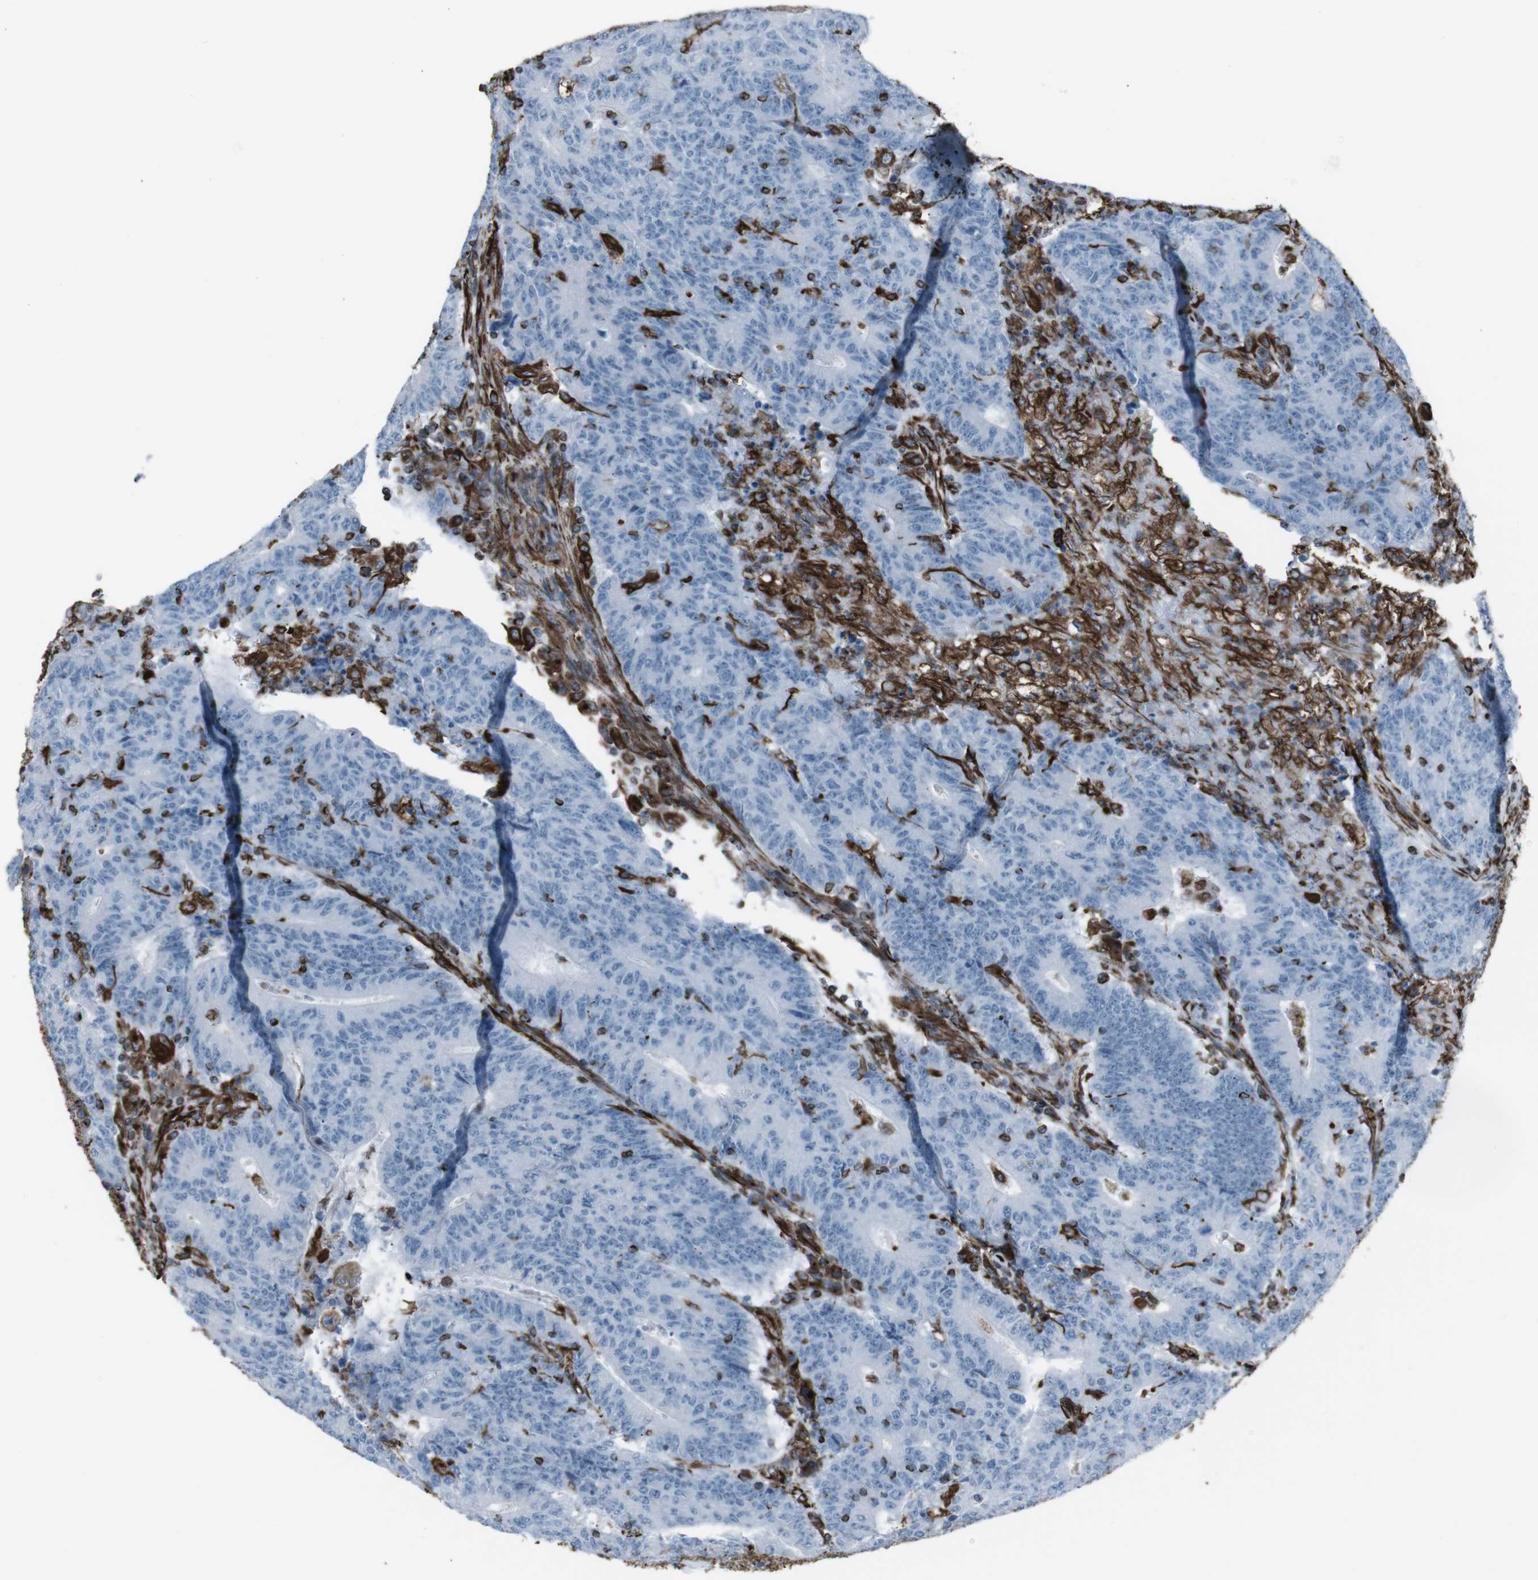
{"staining": {"intensity": "negative", "quantity": "none", "location": "none"}, "tissue": "colorectal cancer", "cell_type": "Tumor cells", "image_type": "cancer", "snomed": [{"axis": "morphology", "description": "Normal tissue, NOS"}, {"axis": "morphology", "description": "Adenocarcinoma, NOS"}, {"axis": "topography", "description": "Colon"}], "caption": "Immunohistochemistry photomicrograph of neoplastic tissue: human adenocarcinoma (colorectal) stained with DAB reveals no significant protein staining in tumor cells.", "gene": "ZDHHC6", "patient": {"sex": "female", "age": 75}}